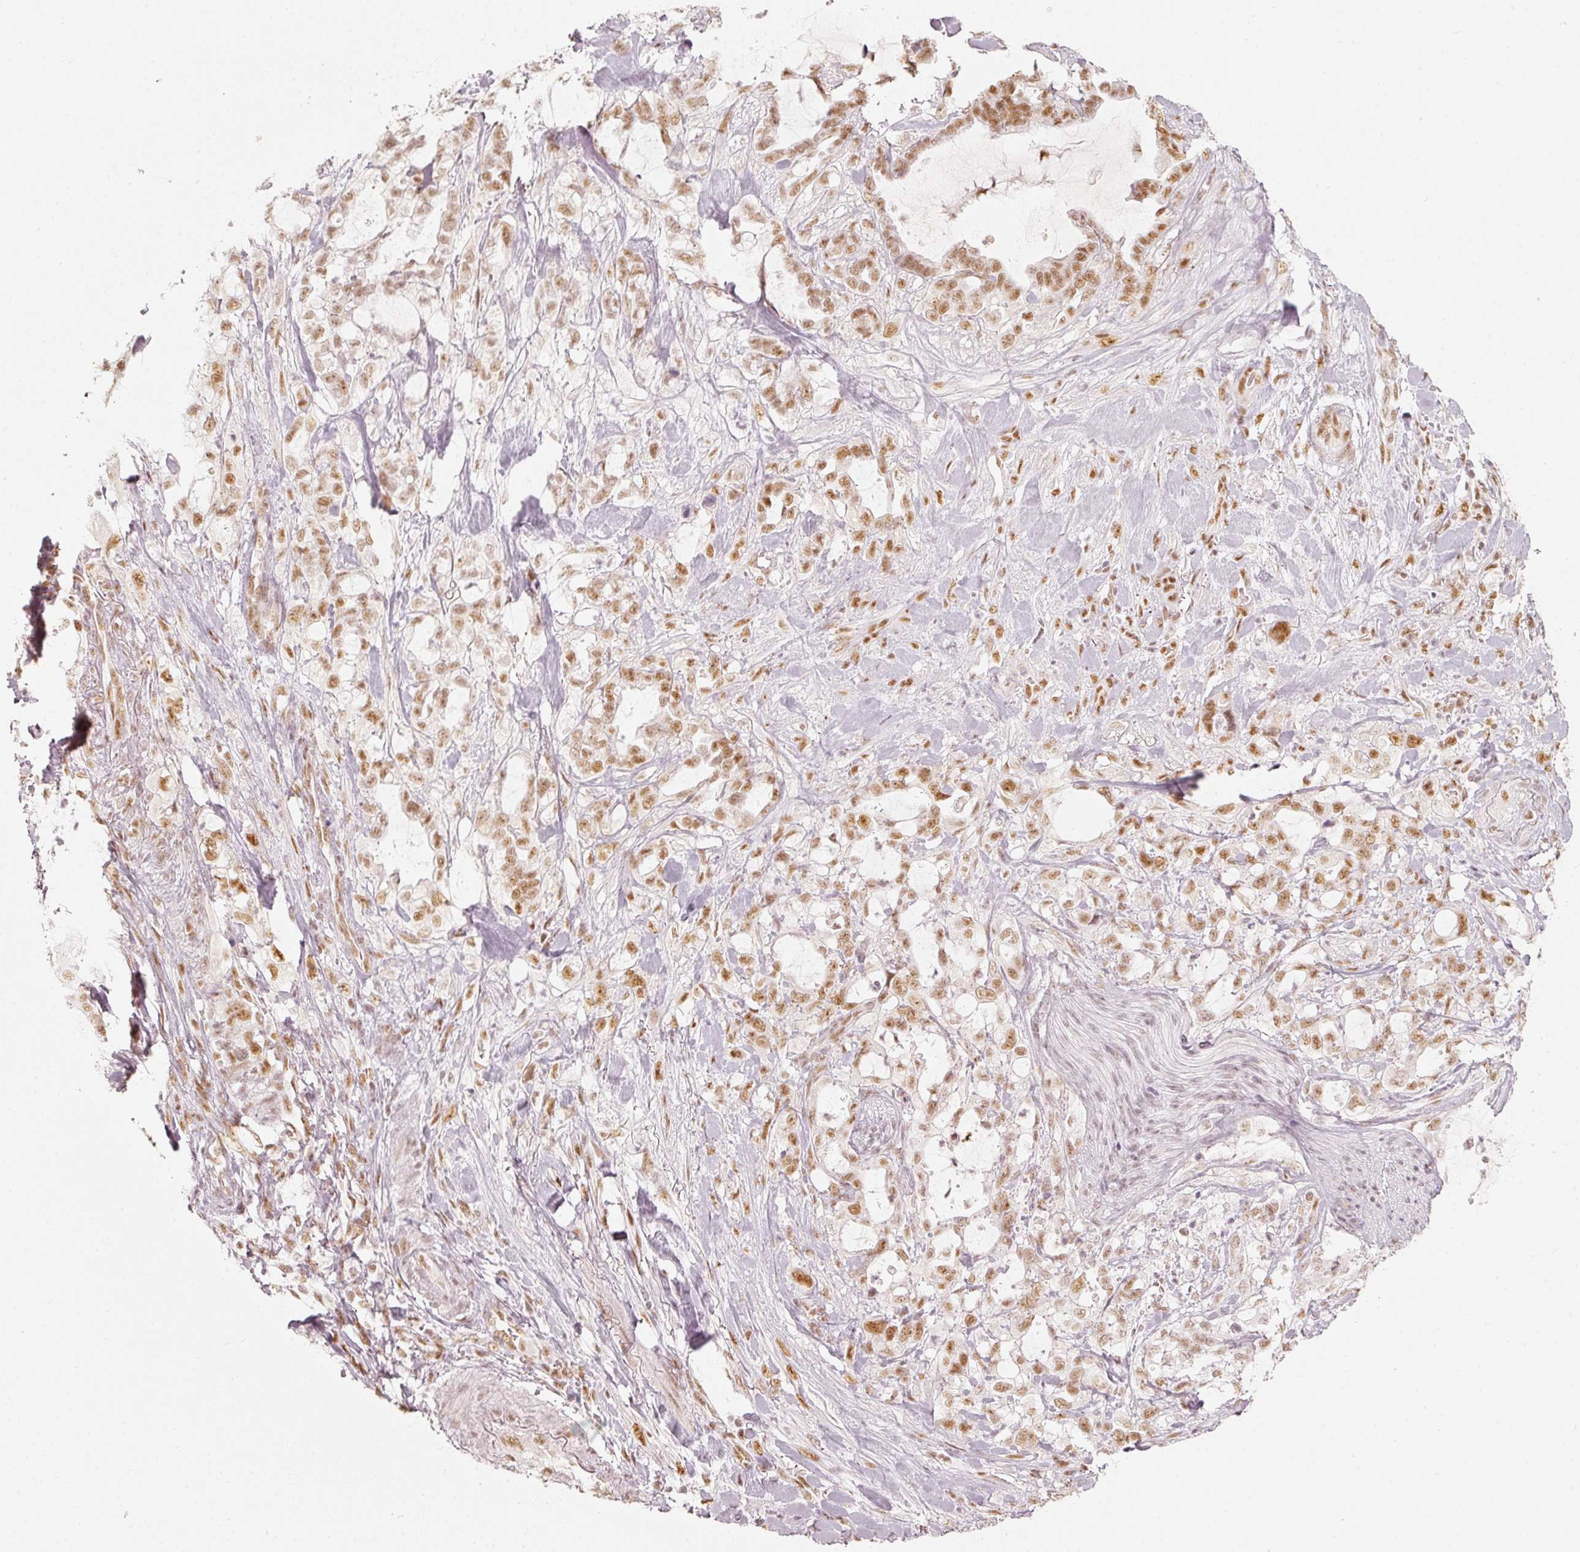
{"staining": {"intensity": "moderate", "quantity": ">75%", "location": "nuclear"}, "tissue": "pancreatic cancer", "cell_type": "Tumor cells", "image_type": "cancer", "snomed": [{"axis": "morphology", "description": "Adenocarcinoma, NOS"}, {"axis": "topography", "description": "Pancreas"}], "caption": "An immunohistochemistry (IHC) micrograph of neoplastic tissue is shown. Protein staining in brown labels moderate nuclear positivity in pancreatic cancer within tumor cells.", "gene": "PPP1R10", "patient": {"sex": "female", "age": 61}}